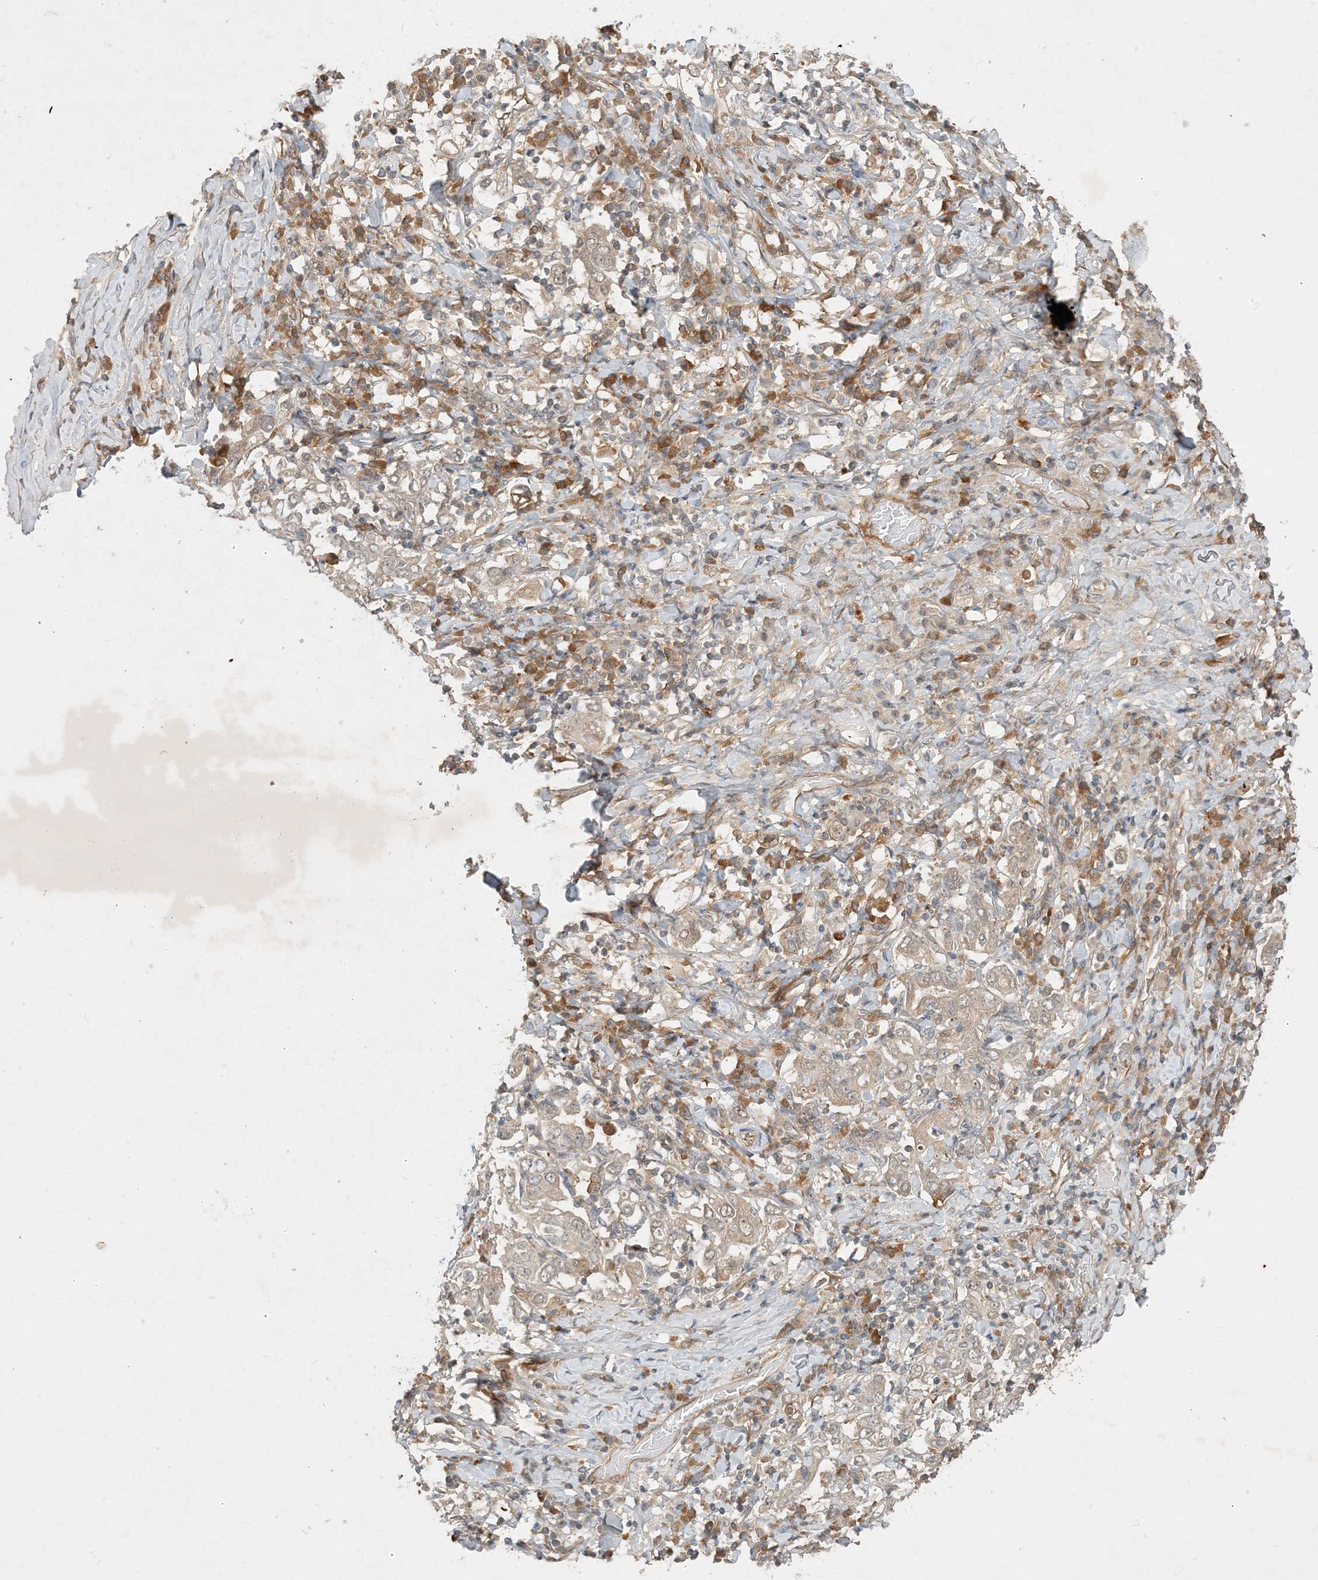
{"staining": {"intensity": "weak", "quantity": "<25%", "location": "cytoplasmic/membranous"}, "tissue": "stomach cancer", "cell_type": "Tumor cells", "image_type": "cancer", "snomed": [{"axis": "morphology", "description": "Adenocarcinoma, NOS"}, {"axis": "topography", "description": "Stomach, upper"}], "caption": "The micrograph displays no significant expression in tumor cells of stomach cancer (adenocarcinoma). Brightfield microscopy of immunohistochemistry (IHC) stained with DAB (brown) and hematoxylin (blue), captured at high magnification.", "gene": "ZCCHC4", "patient": {"sex": "male", "age": 62}}